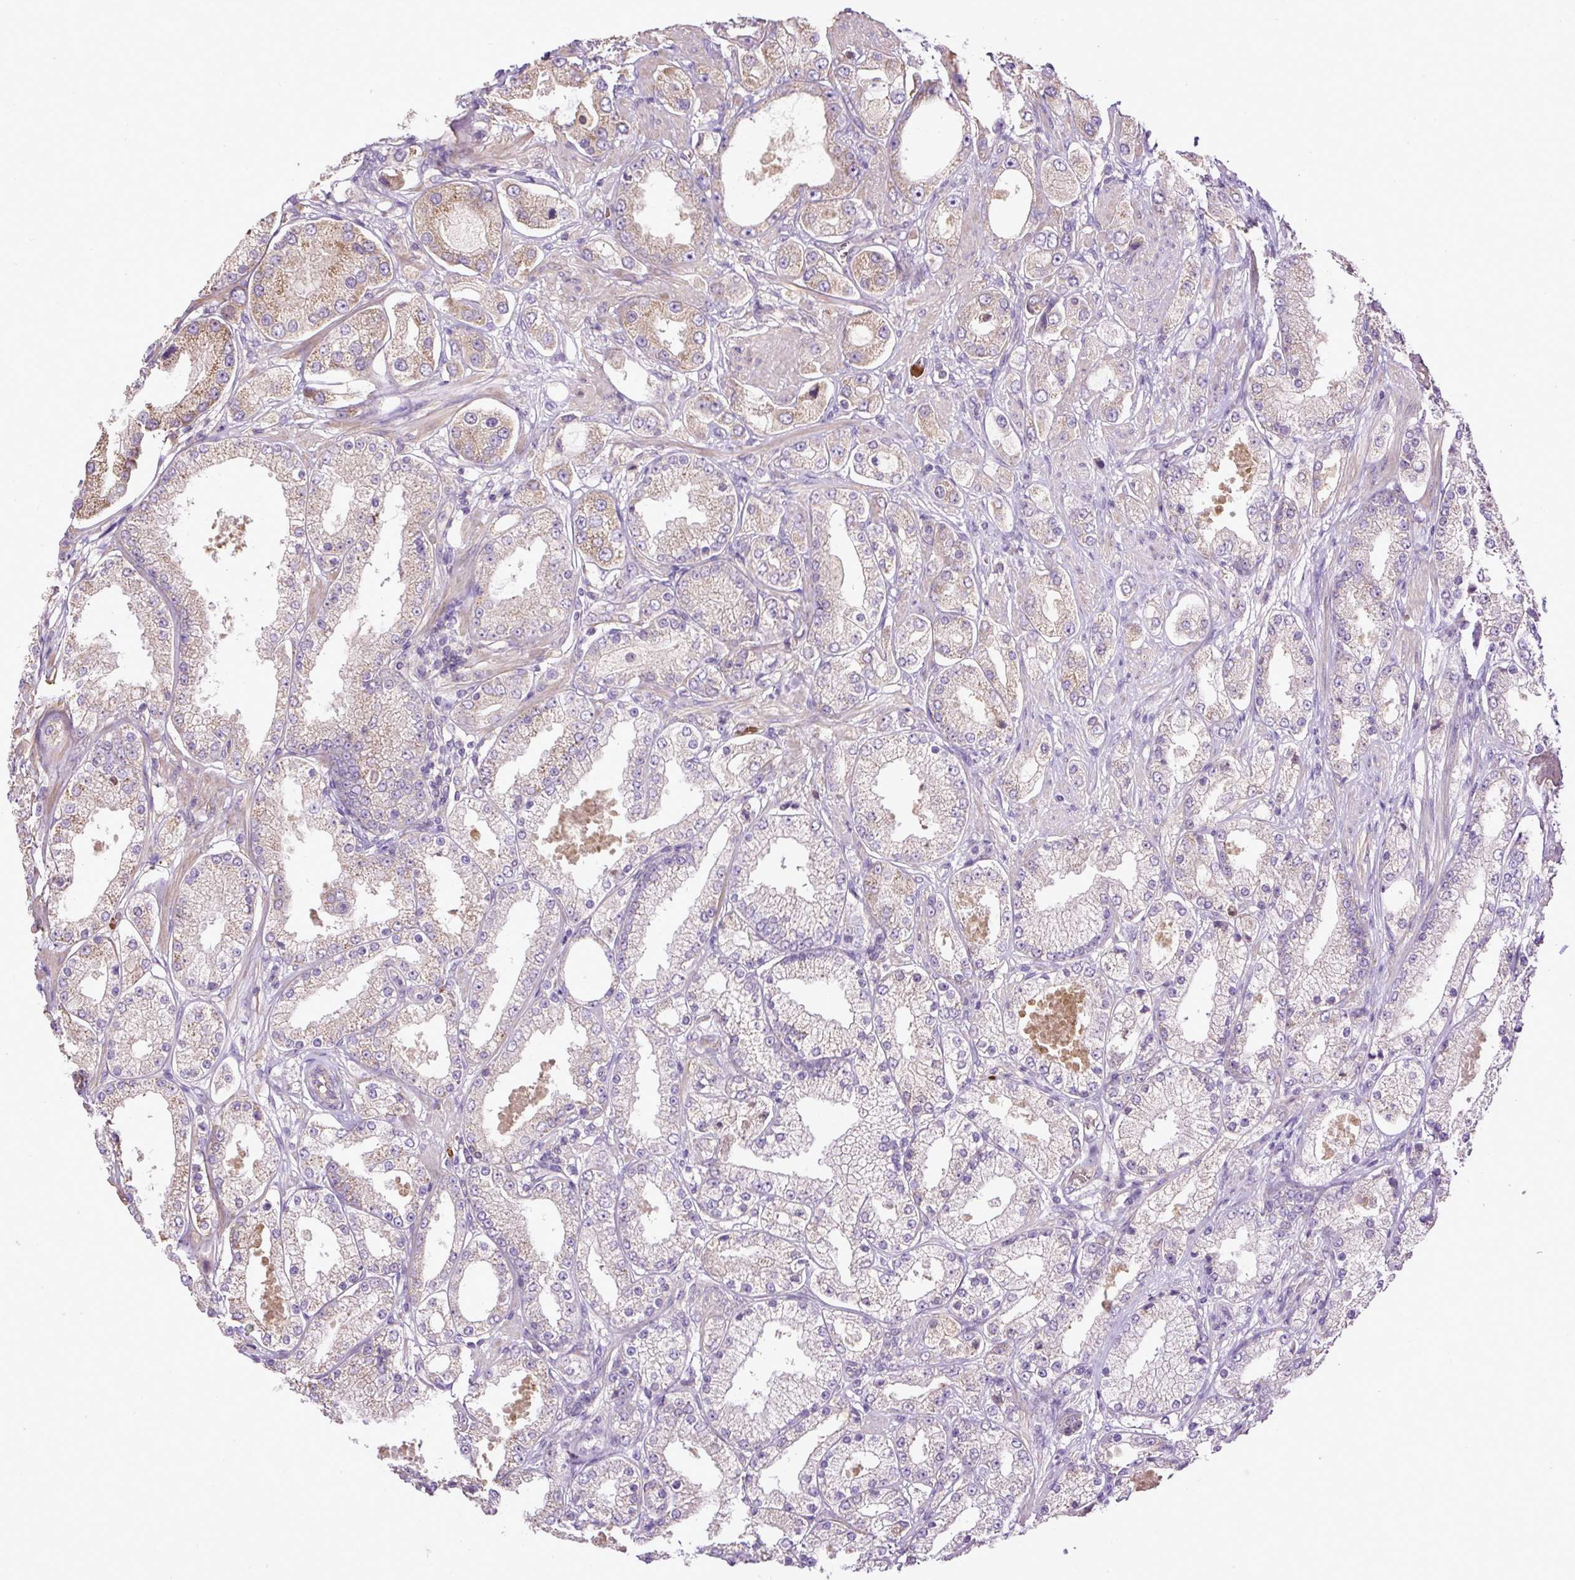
{"staining": {"intensity": "weak", "quantity": "25%-75%", "location": "cytoplasmic/membranous"}, "tissue": "prostate cancer", "cell_type": "Tumor cells", "image_type": "cancer", "snomed": [{"axis": "morphology", "description": "Adenocarcinoma, High grade"}, {"axis": "topography", "description": "Prostate"}], "caption": "High-power microscopy captured an IHC histopathology image of high-grade adenocarcinoma (prostate), revealing weak cytoplasmic/membranous positivity in about 25%-75% of tumor cells. (IHC, brightfield microscopy, high magnification).", "gene": "CXCL13", "patient": {"sex": "male", "age": 68}}